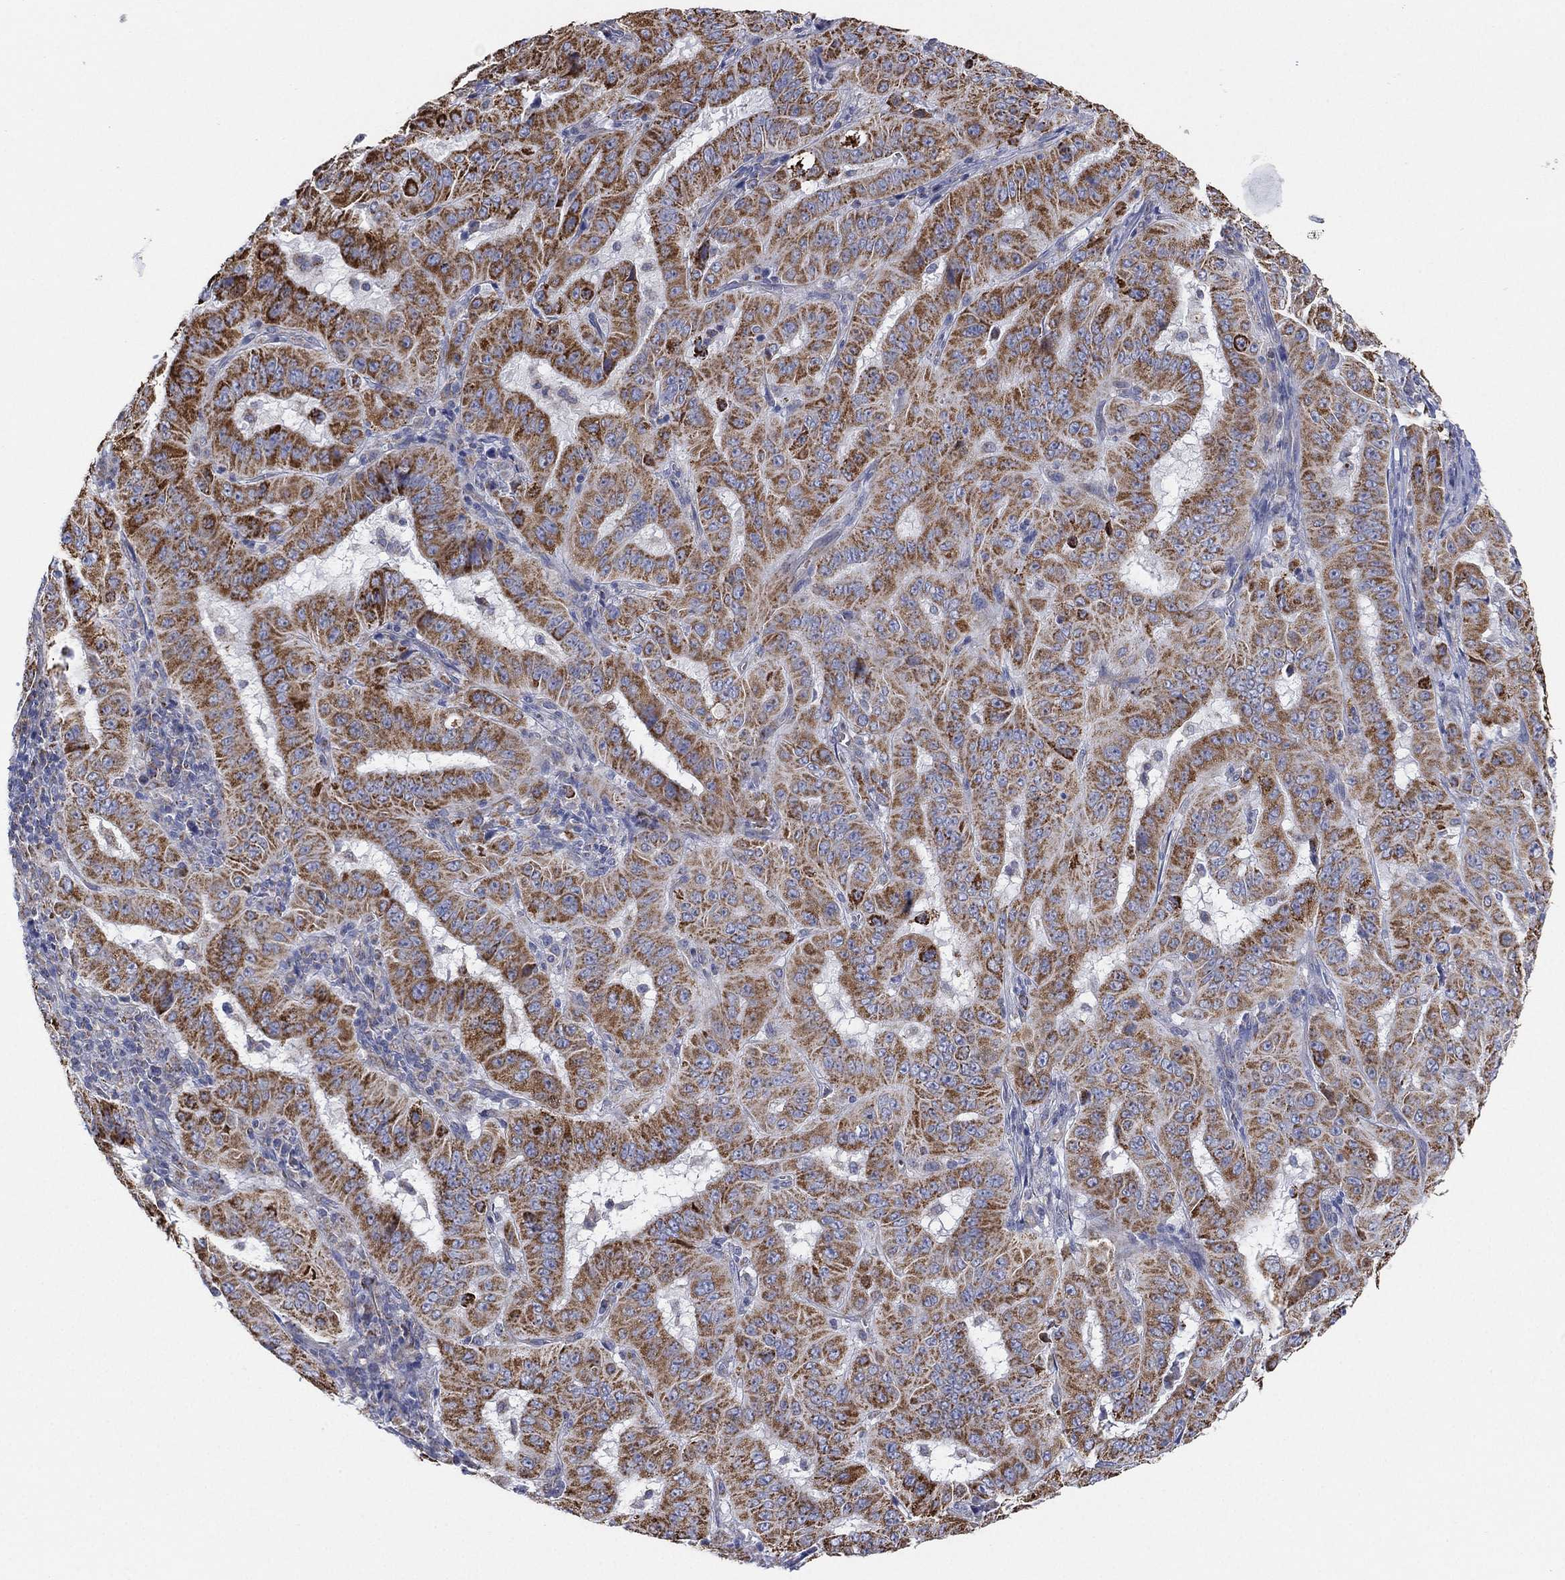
{"staining": {"intensity": "moderate", "quantity": ">75%", "location": "cytoplasmic/membranous"}, "tissue": "pancreatic cancer", "cell_type": "Tumor cells", "image_type": "cancer", "snomed": [{"axis": "morphology", "description": "Adenocarcinoma, NOS"}, {"axis": "topography", "description": "Pancreas"}], "caption": "IHC histopathology image of adenocarcinoma (pancreatic) stained for a protein (brown), which demonstrates medium levels of moderate cytoplasmic/membranous positivity in about >75% of tumor cells.", "gene": "INA", "patient": {"sex": "male", "age": 63}}